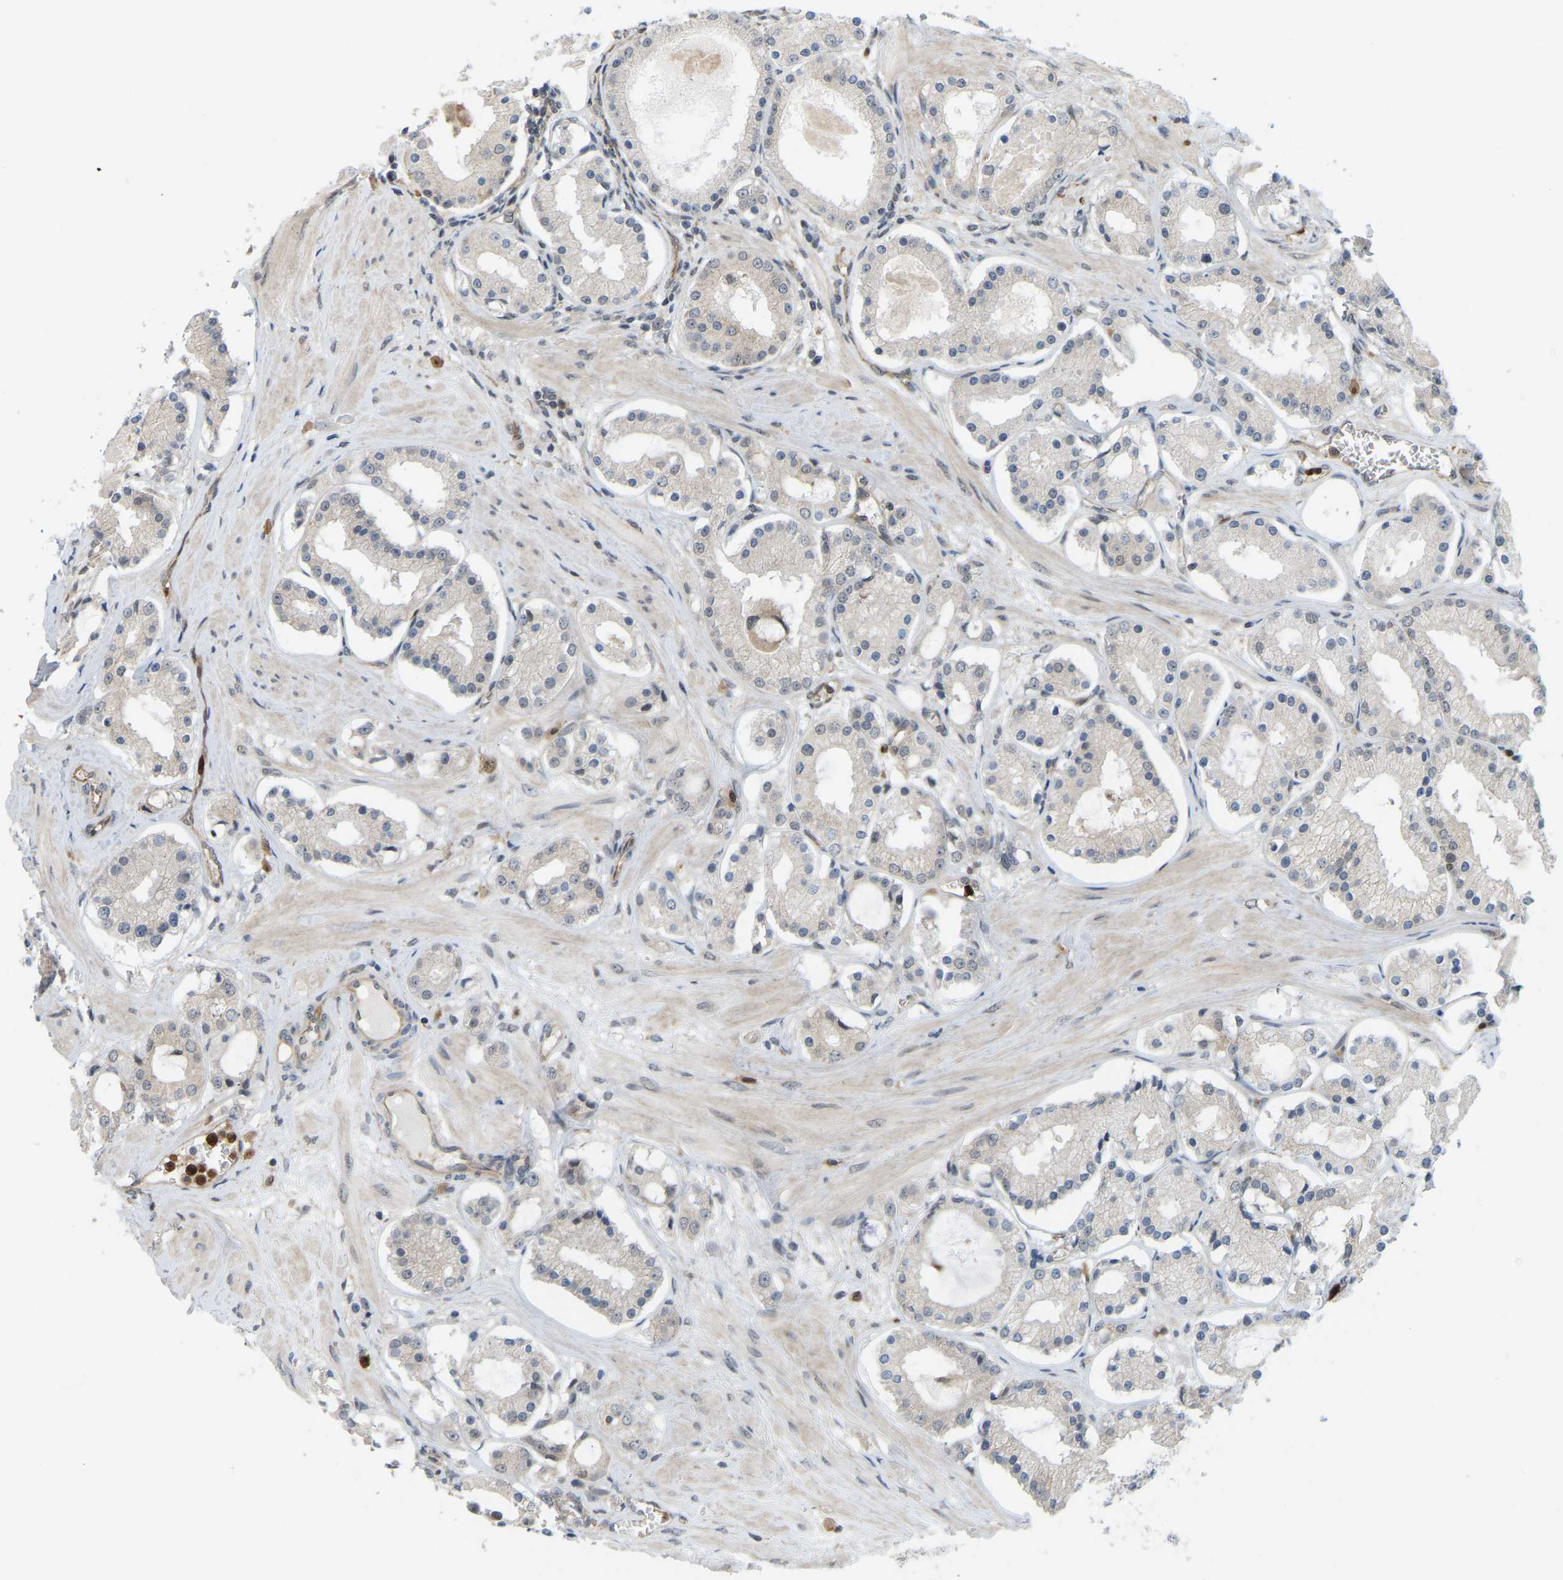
{"staining": {"intensity": "negative", "quantity": "none", "location": "none"}, "tissue": "prostate cancer", "cell_type": "Tumor cells", "image_type": "cancer", "snomed": [{"axis": "morphology", "description": "Adenocarcinoma, High grade"}, {"axis": "topography", "description": "Prostate"}], "caption": "IHC photomicrograph of neoplastic tissue: human prostate cancer stained with DAB (3,3'-diaminobenzidine) reveals no significant protein positivity in tumor cells.", "gene": "SERPINB5", "patient": {"sex": "male", "age": 66}}